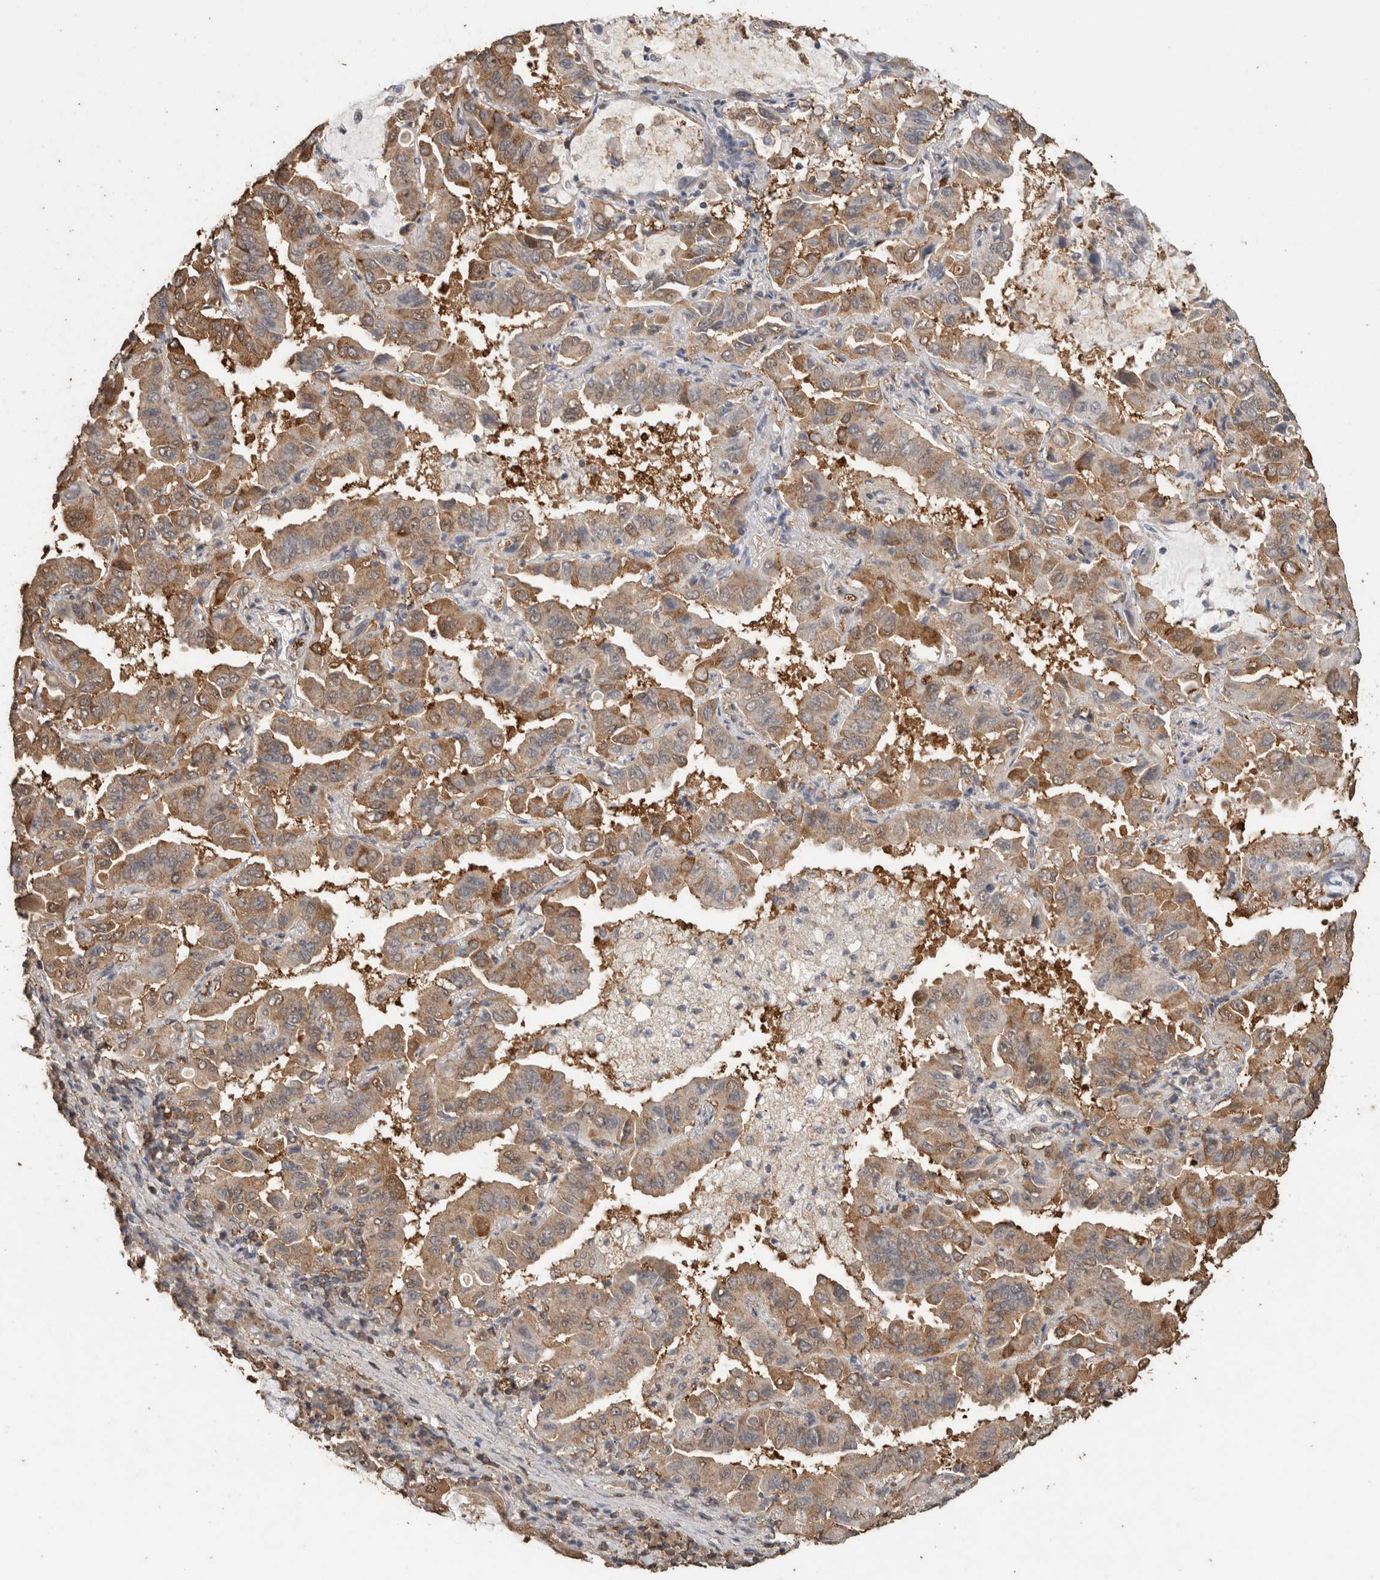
{"staining": {"intensity": "moderate", "quantity": "25%-75%", "location": "cytoplasmic/membranous"}, "tissue": "lung cancer", "cell_type": "Tumor cells", "image_type": "cancer", "snomed": [{"axis": "morphology", "description": "Adenocarcinoma, NOS"}, {"axis": "topography", "description": "Lung"}], "caption": "Human adenocarcinoma (lung) stained for a protein (brown) displays moderate cytoplasmic/membranous positive positivity in approximately 25%-75% of tumor cells.", "gene": "CX3CL1", "patient": {"sex": "male", "age": 64}}